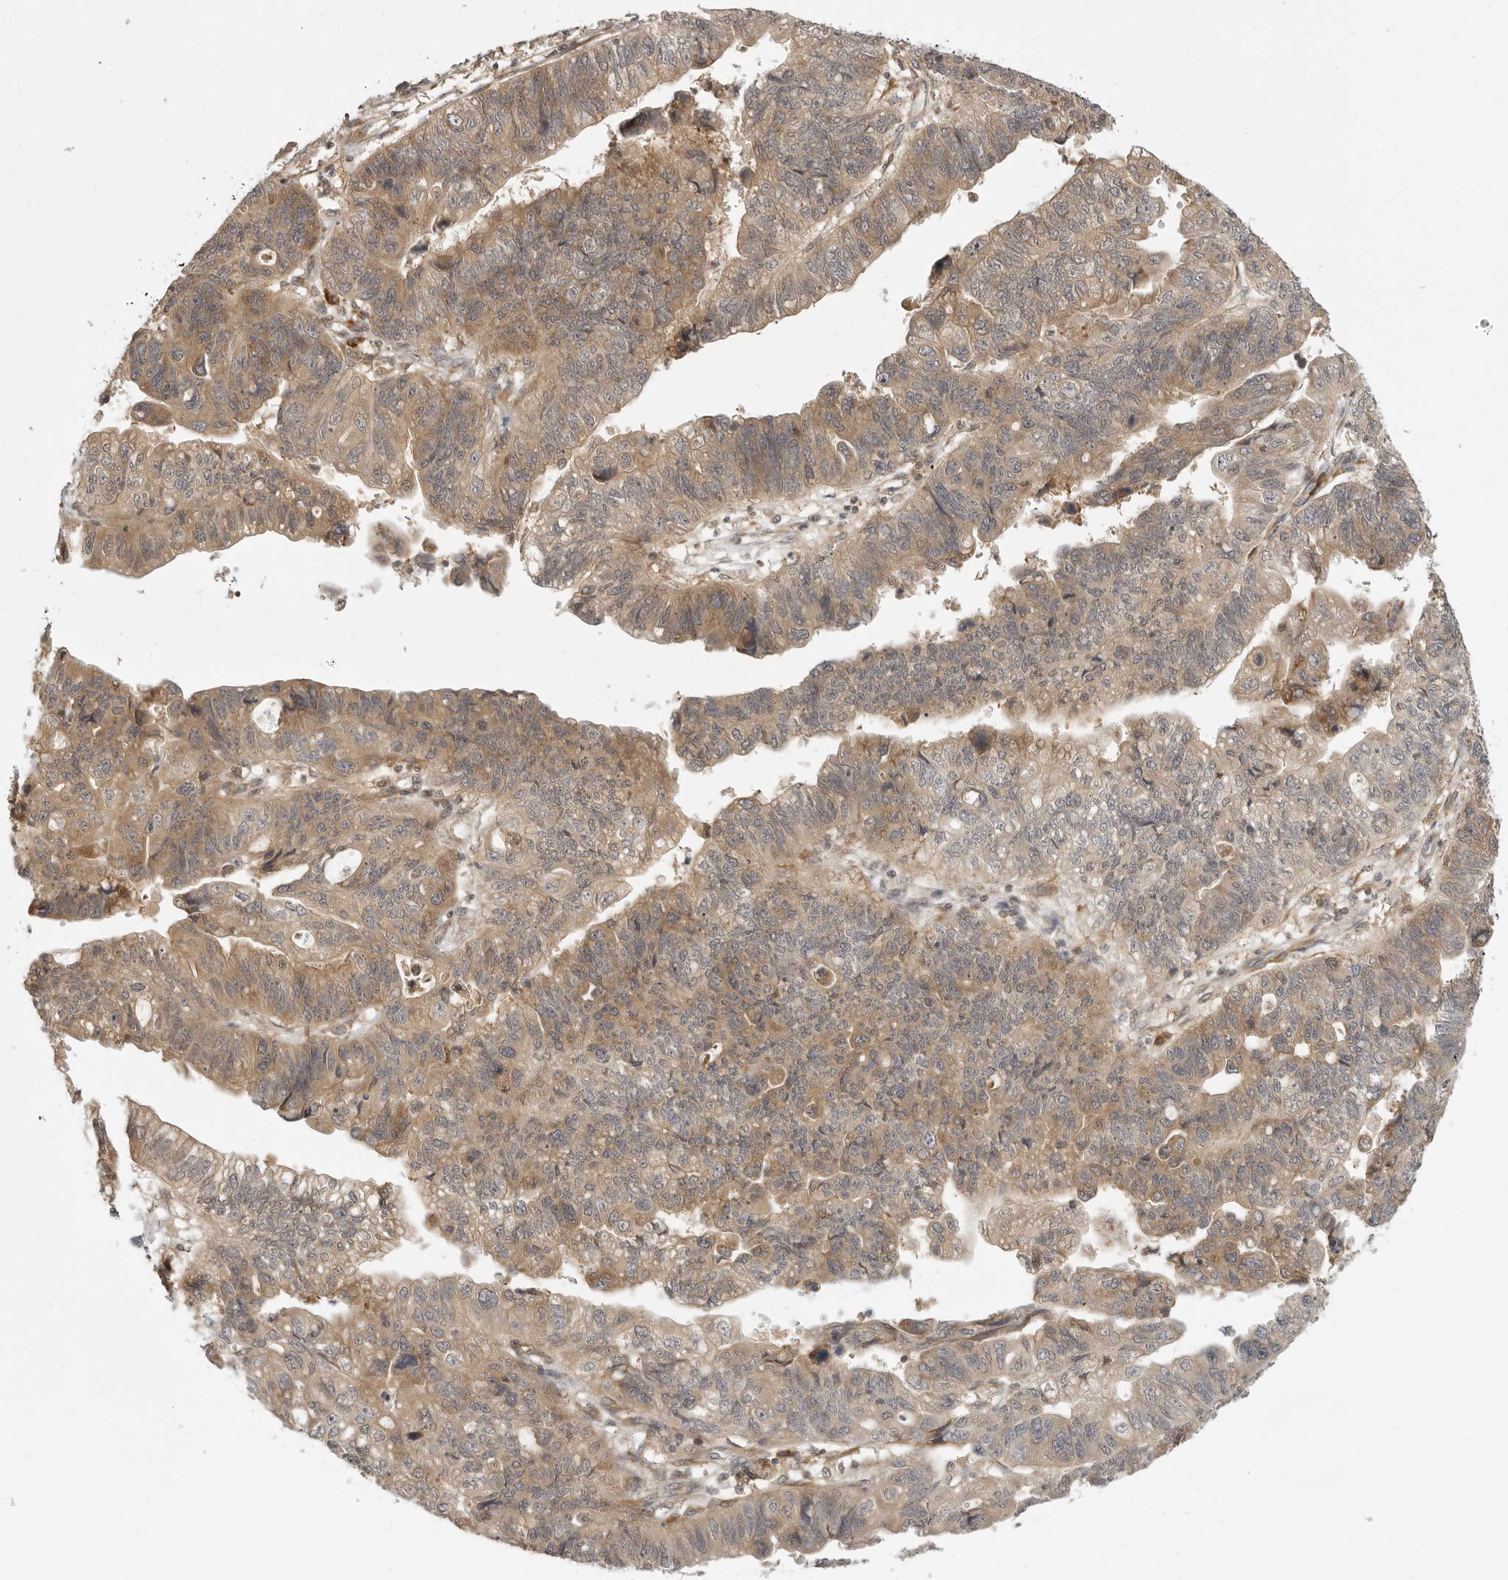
{"staining": {"intensity": "moderate", "quantity": ">75%", "location": "cytoplasmic/membranous"}, "tissue": "stomach cancer", "cell_type": "Tumor cells", "image_type": "cancer", "snomed": [{"axis": "morphology", "description": "Adenocarcinoma, NOS"}, {"axis": "topography", "description": "Stomach"}], "caption": "This image shows immunohistochemistry (IHC) staining of human stomach adenocarcinoma, with medium moderate cytoplasmic/membranous expression in about >75% of tumor cells.", "gene": "PRRC2A", "patient": {"sex": "male", "age": 59}}